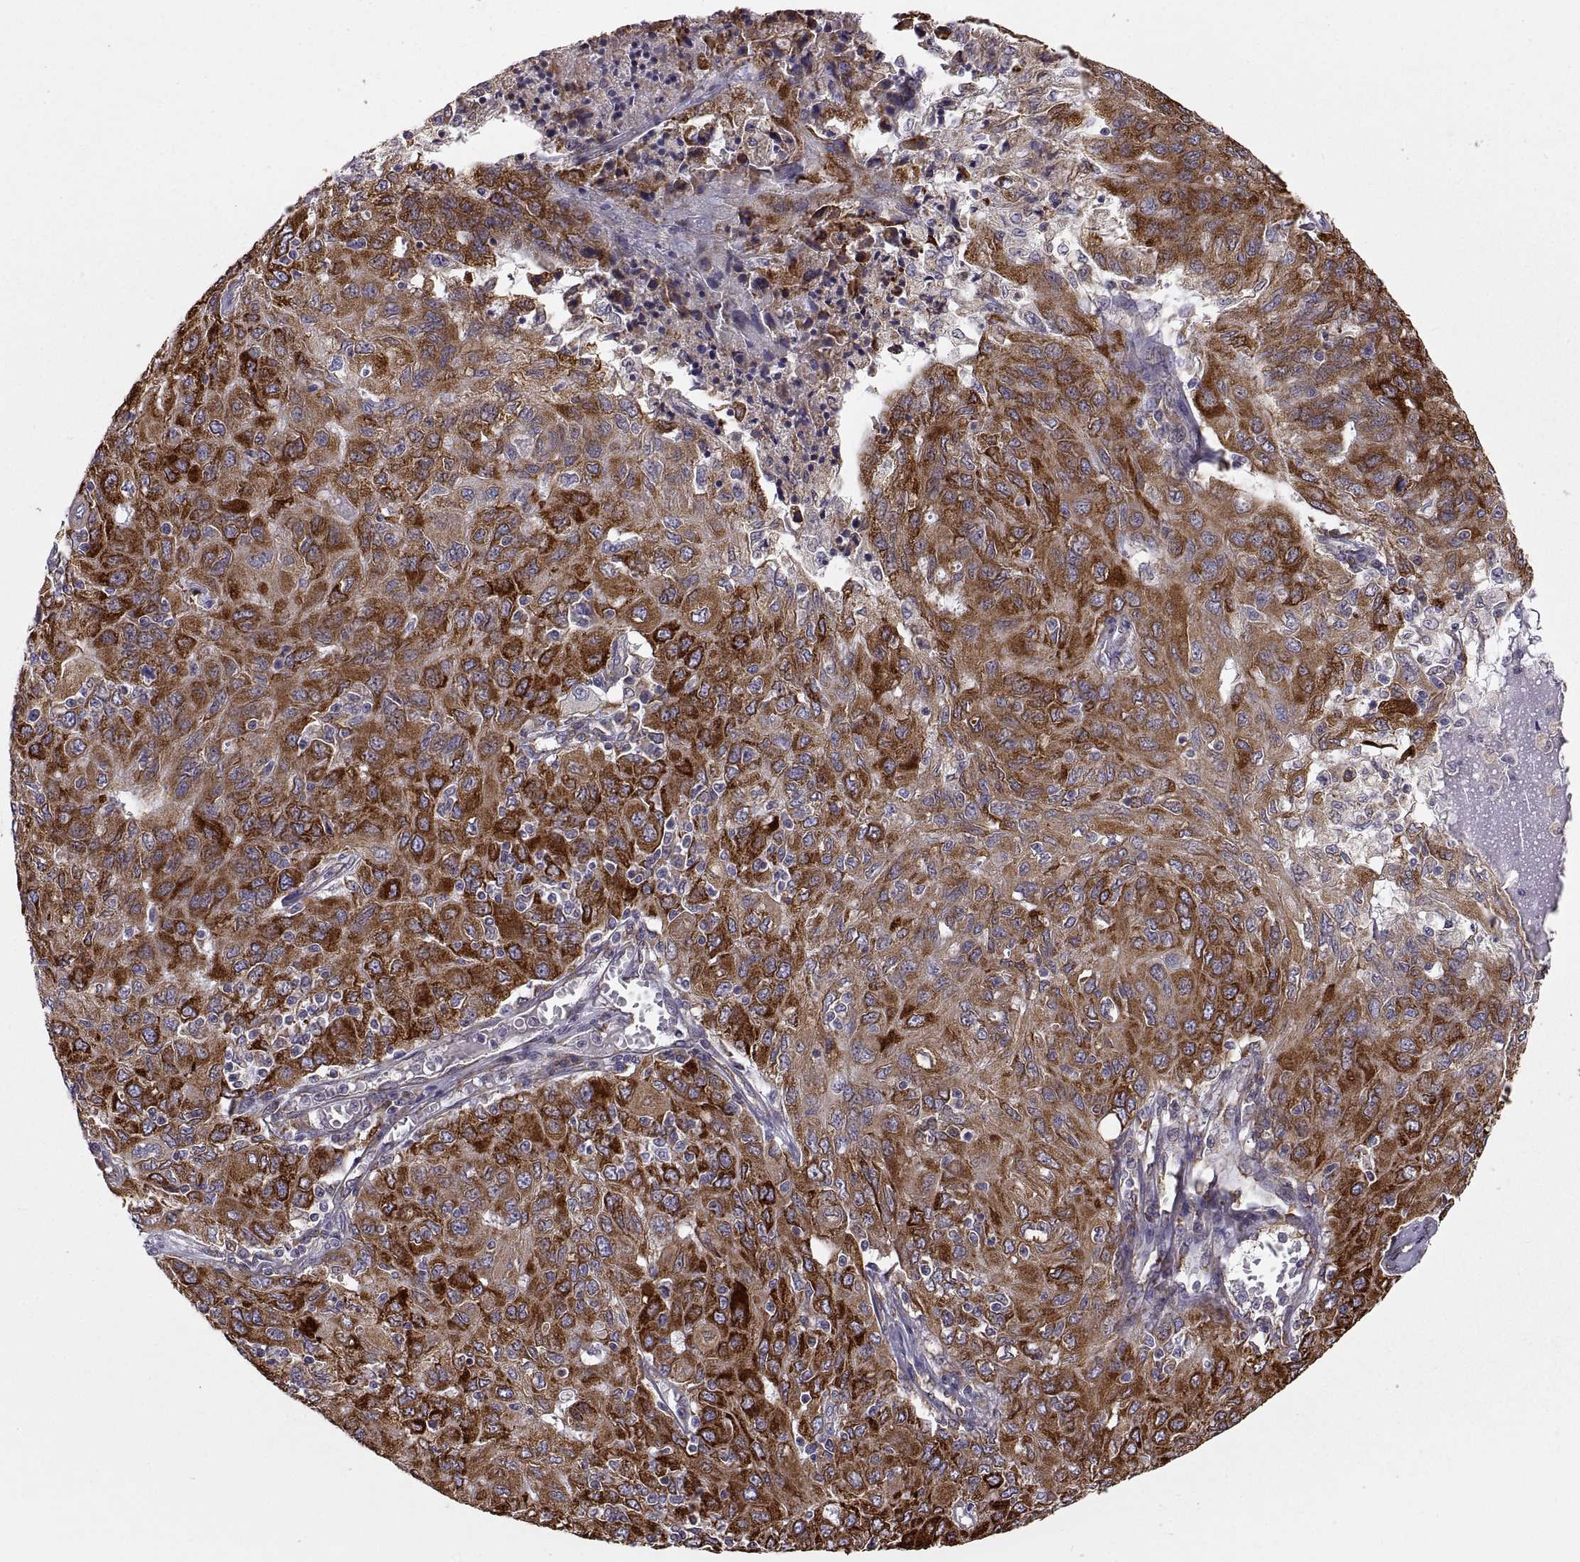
{"staining": {"intensity": "strong", "quantity": ">75%", "location": "cytoplasmic/membranous"}, "tissue": "ovarian cancer", "cell_type": "Tumor cells", "image_type": "cancer", "snomed": [{"axis": "morphology", "description": "Carcinoma, endometroid"}, {"axis": "topography", "description": "Ovary"}], "caption": "A histopathology image showing strong cytoplasmic/membranous expression in about >75% of tumor cells in endometroid carcinoma (ovarian), as visualized by brown immunohistochemical staining.", "gene": "PLEKHB2", "patient": {"sex": "female", "age": 50}}